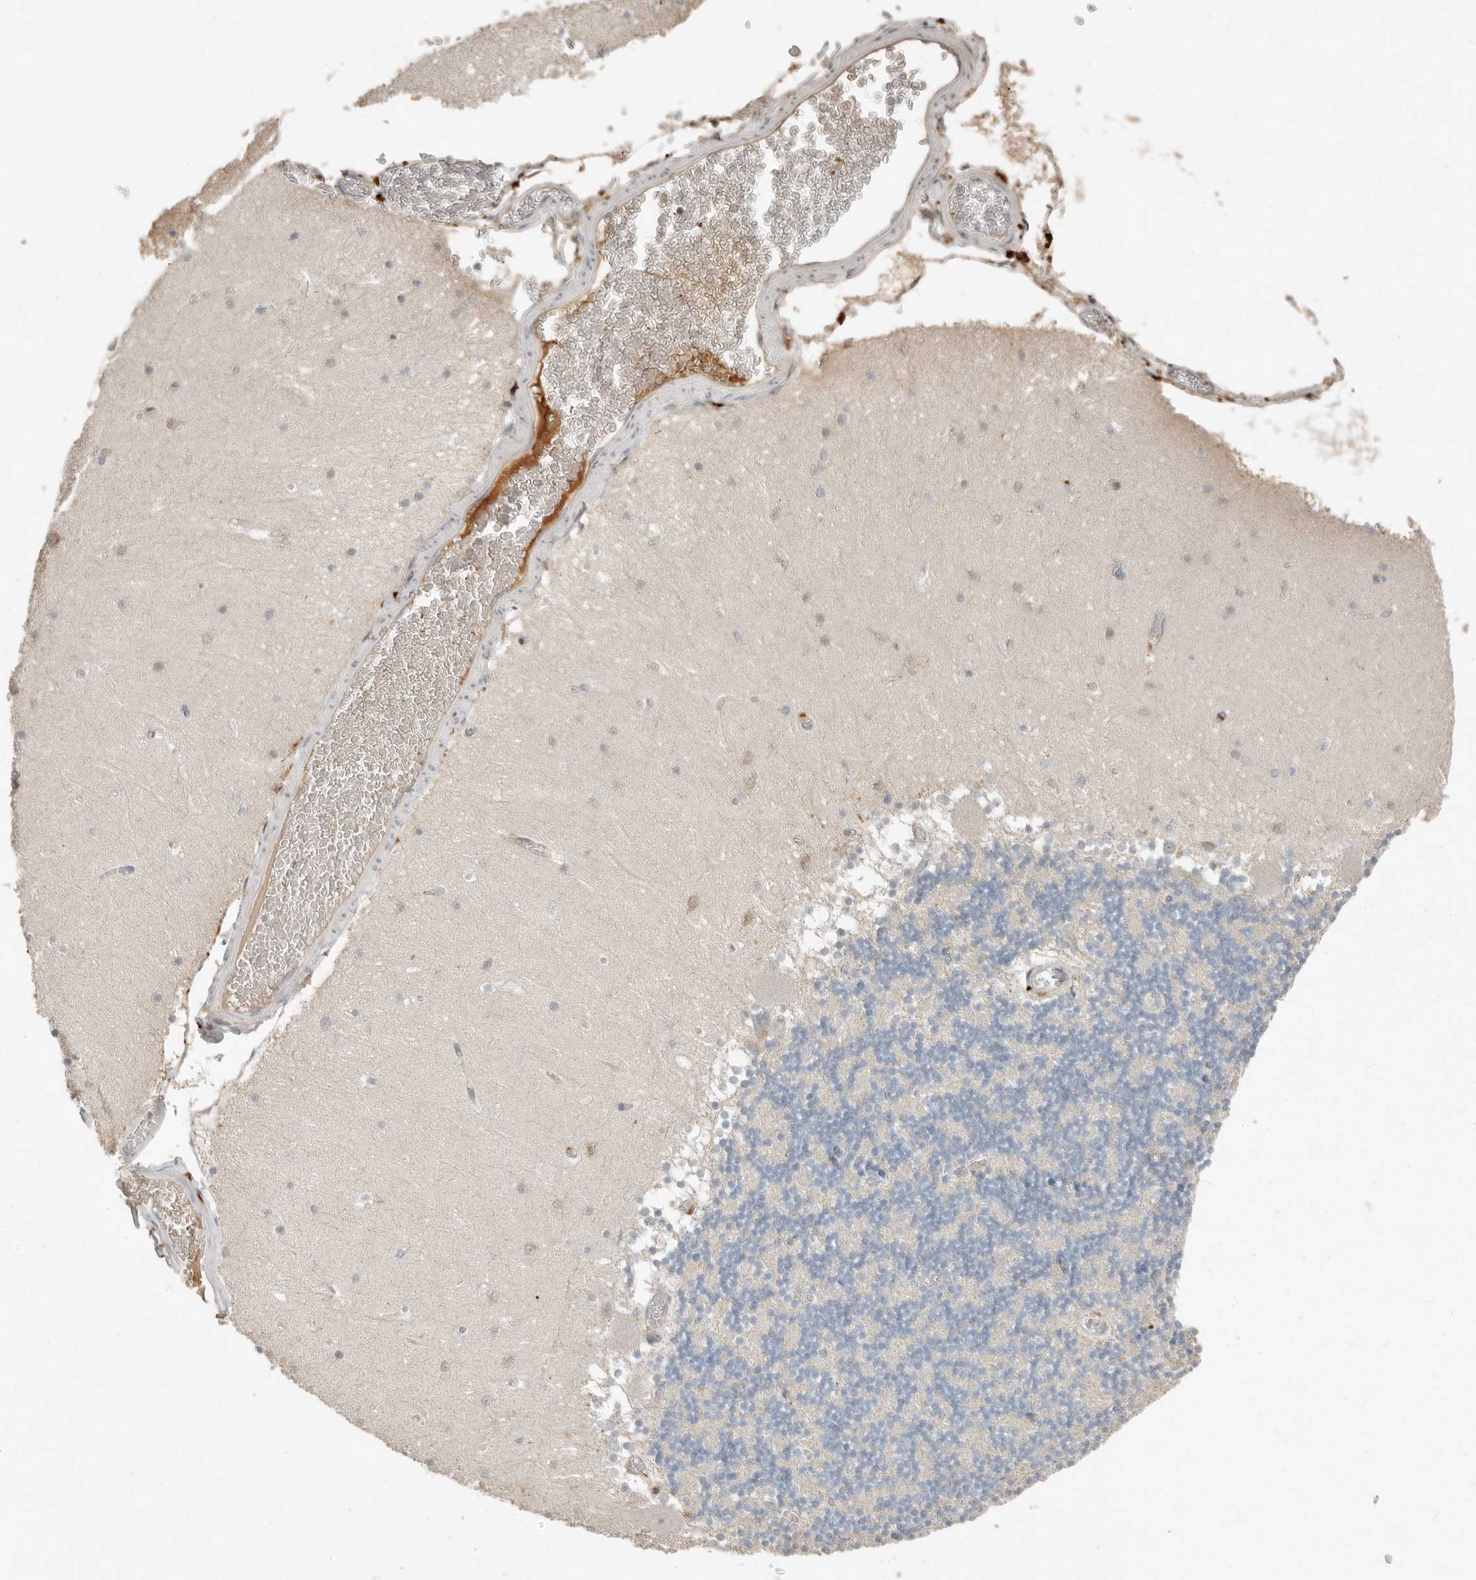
{"staining": {"intensity": "negative", "quantity": "none", "location": "none"}, "tissue": "cerebellum", "cell_type": "Cells in granular layer", "image_type": "normal", "snomed": [{"axis": "morphology", "description": "Normal tissue, NOS"}, {"axis": "topography", "description": "Cerebellum"}], "caption": "DAB immunohistochemical staining of benign cerebellum displays no significant staining in cells in granular layer. Nuclei are stained in blue.", "gene": "KLHL38", "patient": {"sex": "female", "age": 28}}